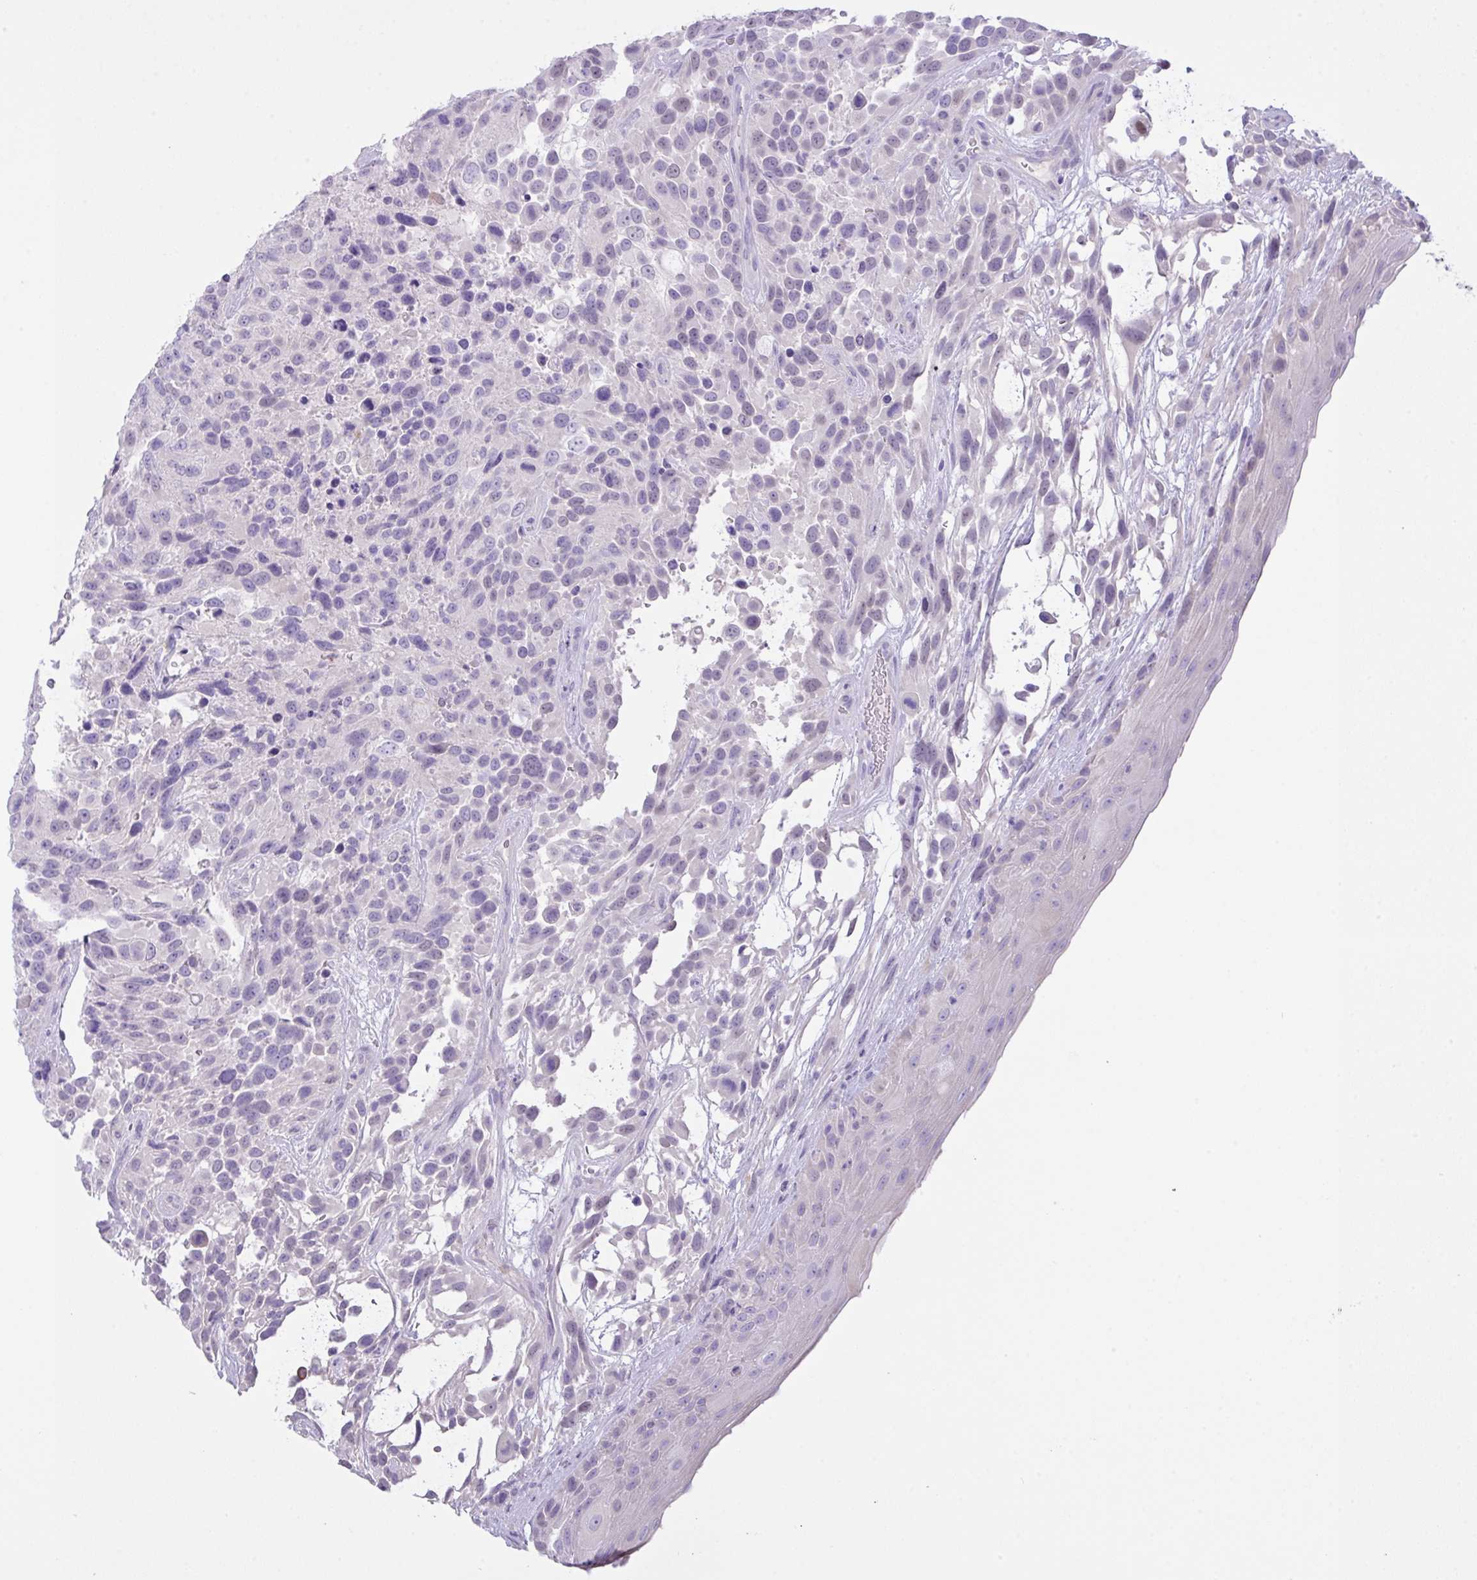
{"staining": {"intensity": "weak", "quantity": "<25%", "location": "nuclear"}, "tissue": "urothelial cancer", "cell_type": "Tumor cells", "image_type": "cancer", "snomed": [{"axis": "morphology", "description": "Urothelial carcinoma, High grade"}, {"axis": "topography", "description": "Urinary bladder"}], "caption": "Urothelial cancer was stained to show a protein in brown. There is no significant staining in tumor cells.", "gene": "CST11", "patient": {"sex": "female", "age": 70}}